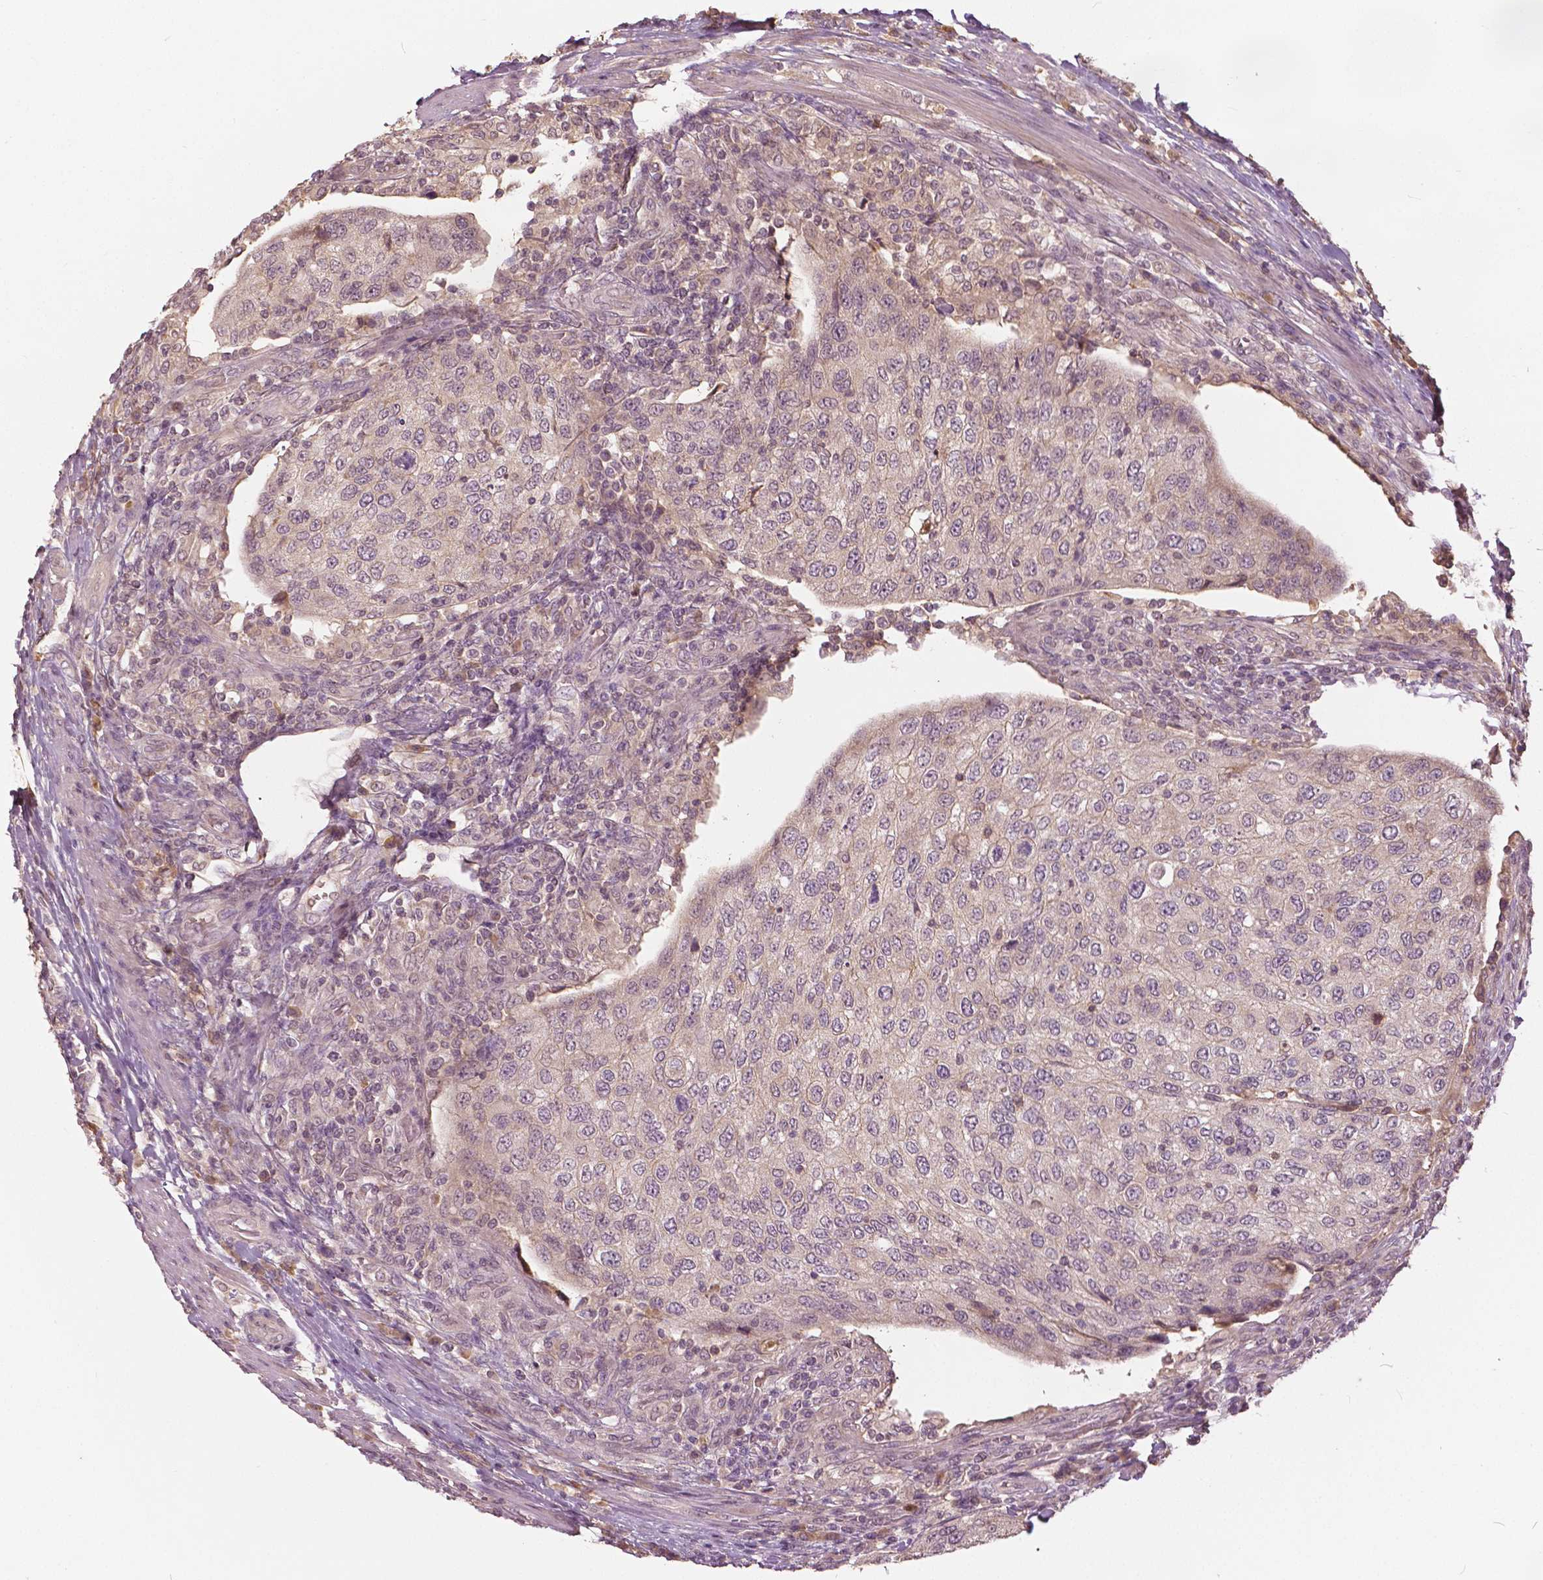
{"staining": {"intensity": "negative", "quantity": "none", "location": "none"}, "tissue": "urothelial cancer", "cell_type": "Tumor cells", "image_type": "cancer", "snomed": [{"axis": "morphology", "description": "Urothelial carcinoma, High grade"}, {"axis": "topography", "description": "Urinary bladder"}], "caption": "Tumor cells show no significant protein expression in urothelial cancer.", "gene": "ANGPTL4", "patient": {"sex": "female", "age": 78}}